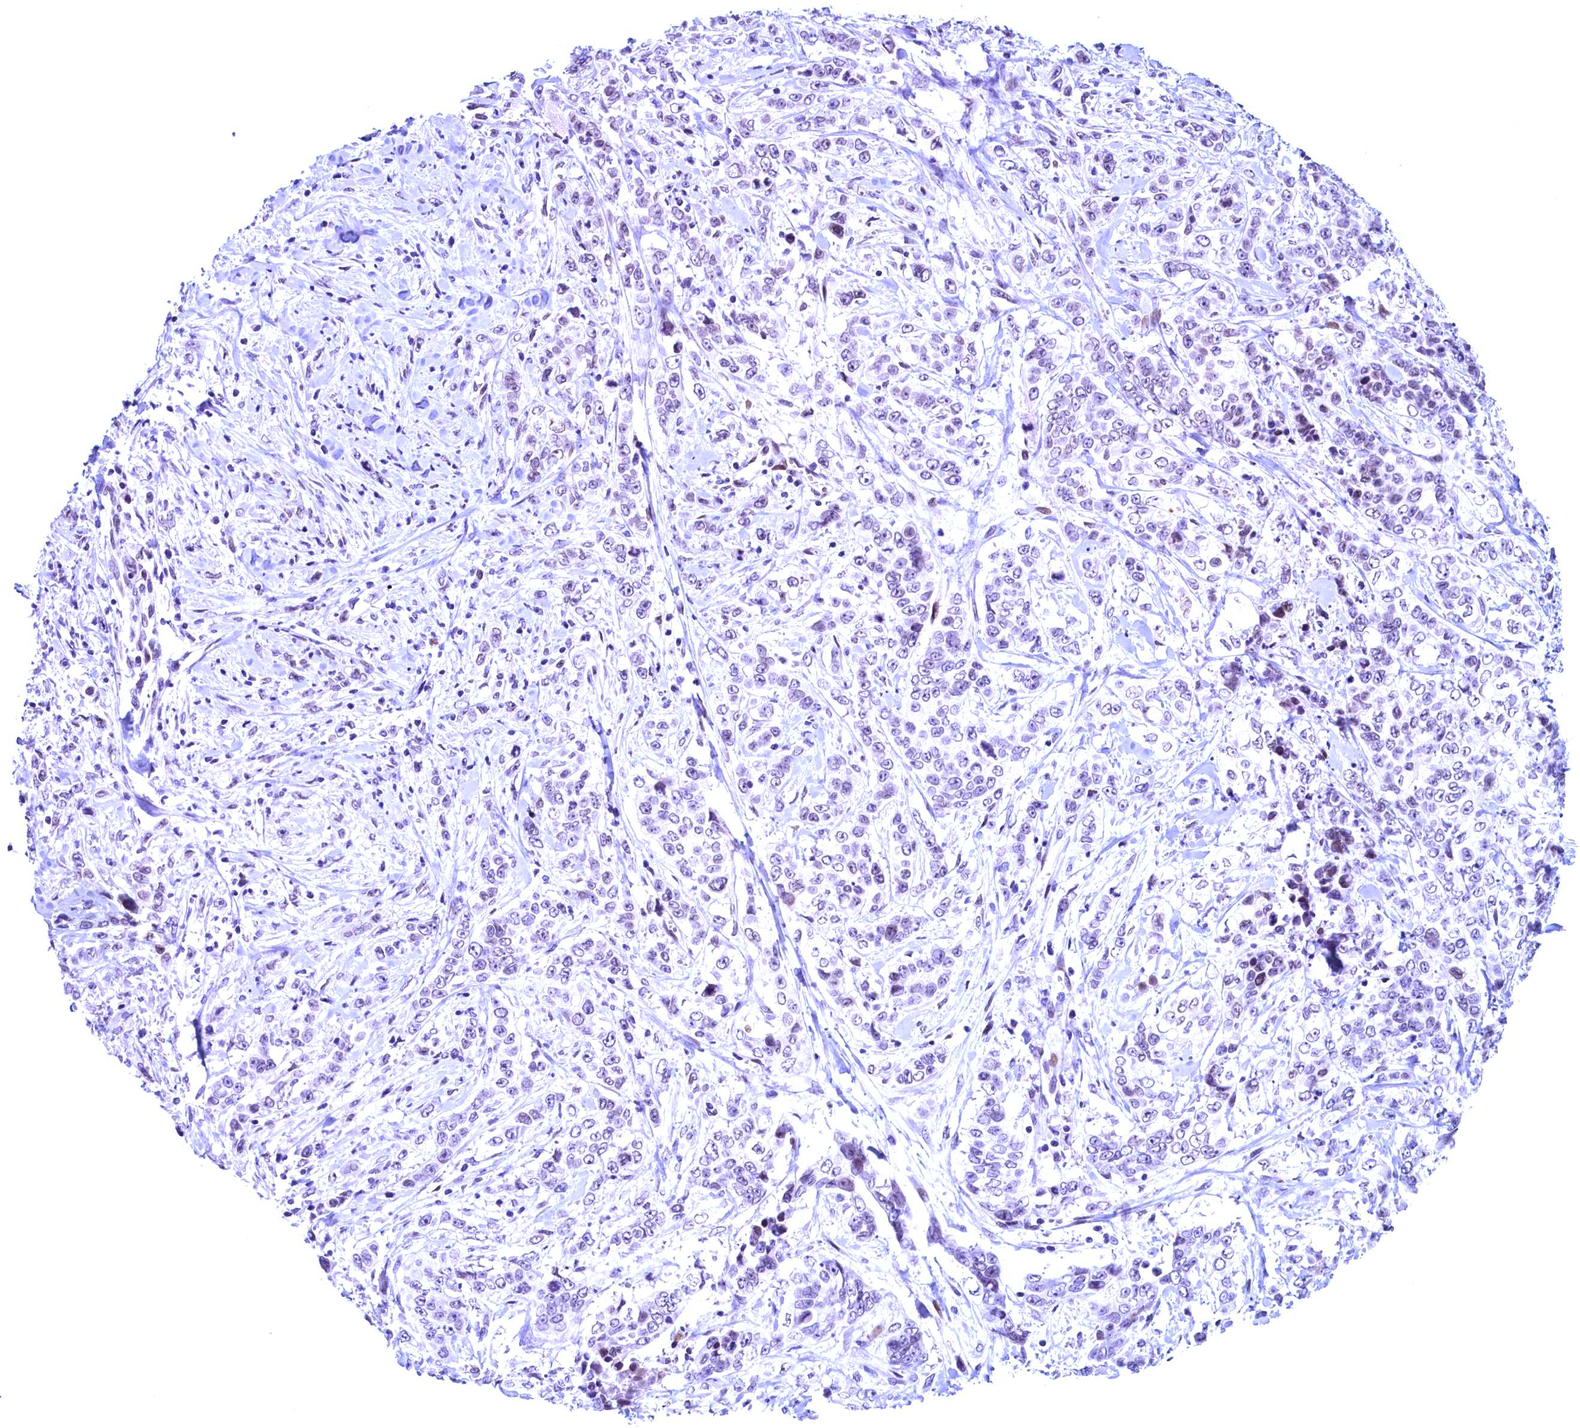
{"staining": {"intensity": "negative", "quantity": "none", "location": "none"}, "tissue": "stomach cancer", "cell_type": "Tumor cells", "image_type": "cancer", "snomed": [{"axis": "morphology", "description": "Adenocarcinoma, NOS"}, {"axis": "topography", "description": "Stomach, upper"}], "caption": "Immunohistochemistry (IHC) micrograph of human stomach cancer (adenocarcinoma) stained for a protein (brown), which displays no positivity in tumor cells.", "gene": "GPSM1", "patient": {"sex": "male", "age": 62}}